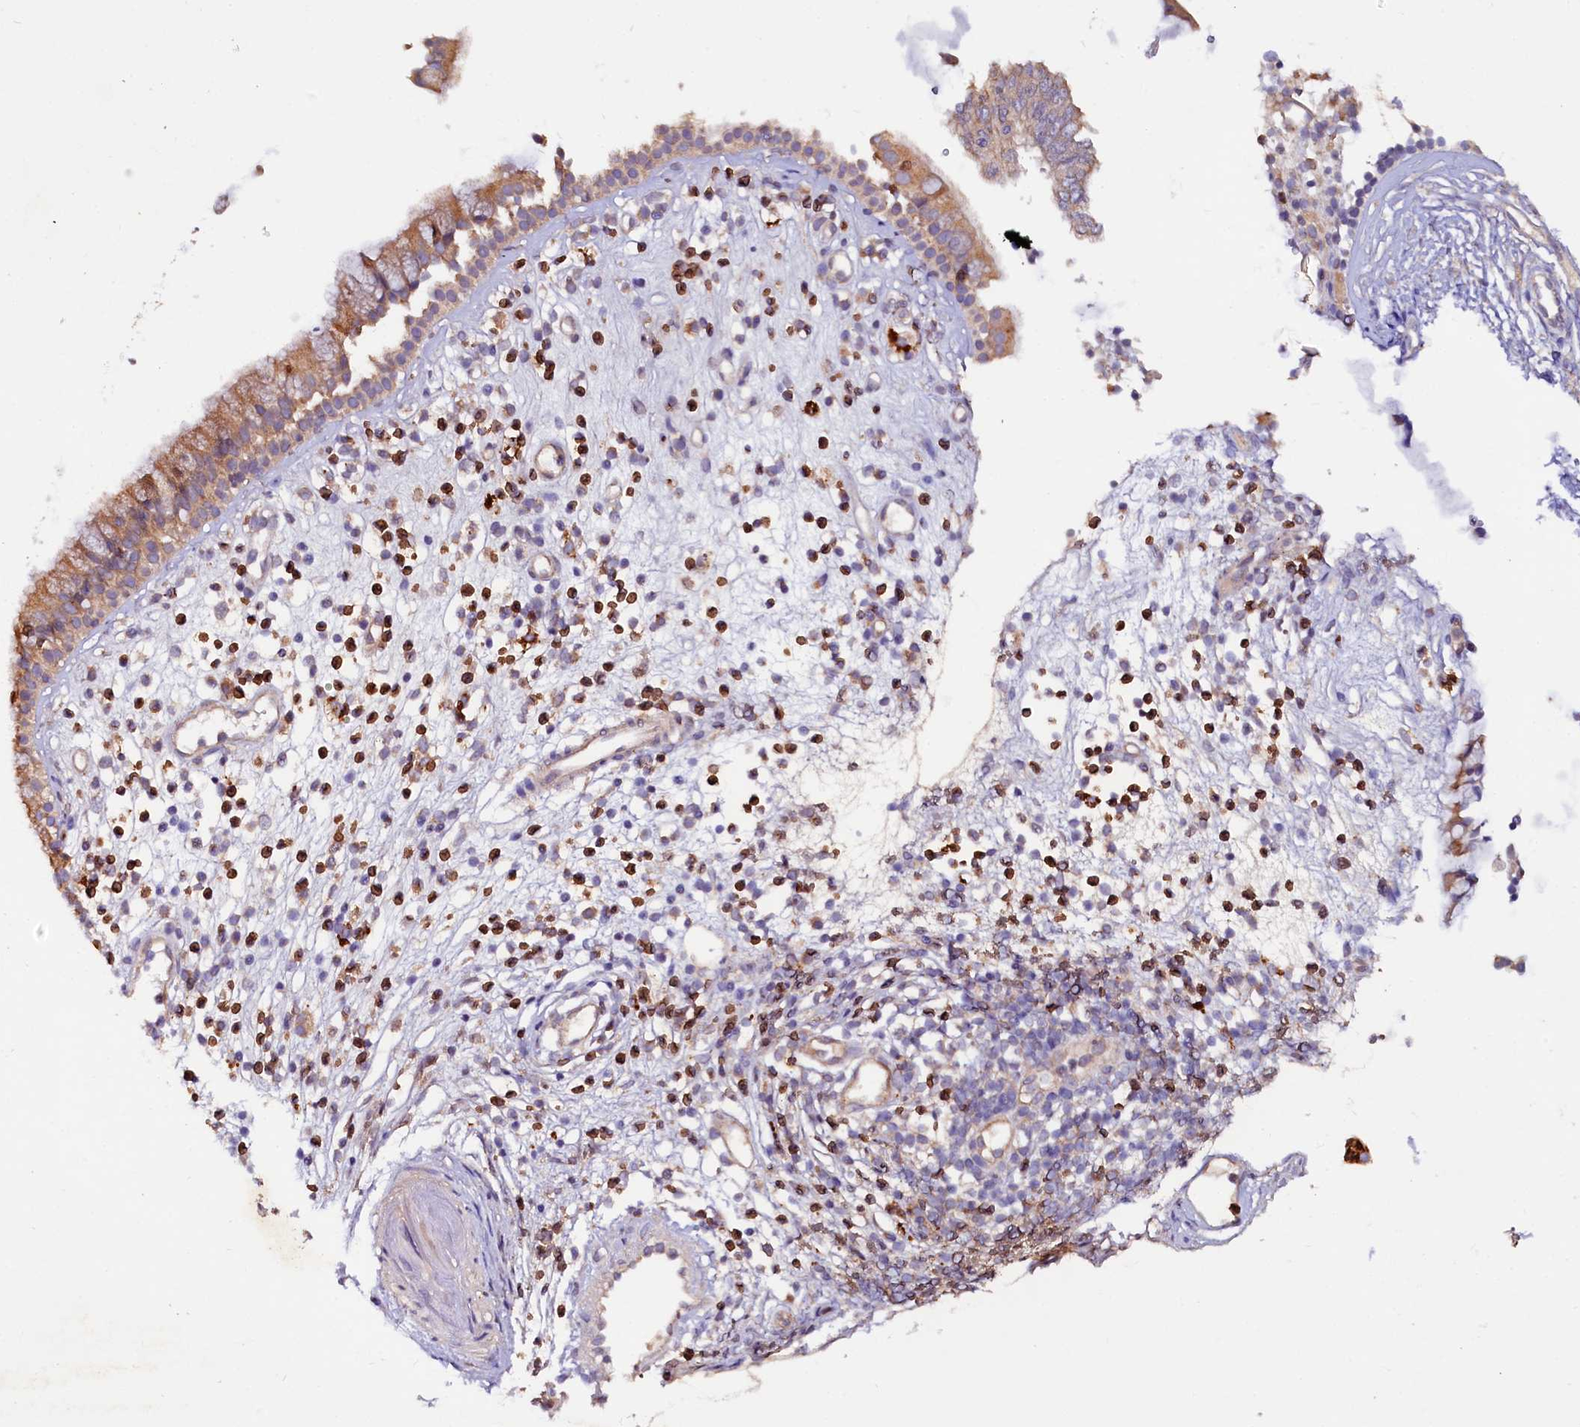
{"staining": {"intensity": "moderate", "quantity": ">75%", "location": "cytoplasmic/membranous"}, "tissue": "nasopharynx", "cell_type": "Respiratory epithelial cells", "image_type": "normal", "snomed": [{"axis": "morphology", "description": "Normal tissue, NOS"}, {"axis": "morphology", "description": "Inflammation, NOS"}, {"axis": "topography", "description": "Nasopharynx"}], "caption": "Immunohistochemical staining of unremarkable human nasopharynx exhibits moderate cytoplasmic/membranous protein expression in approximately >75% of respiratory epithelial cells.", "gene": "ETFBKMT", "patient": {"sex": "male", "age": 29}}